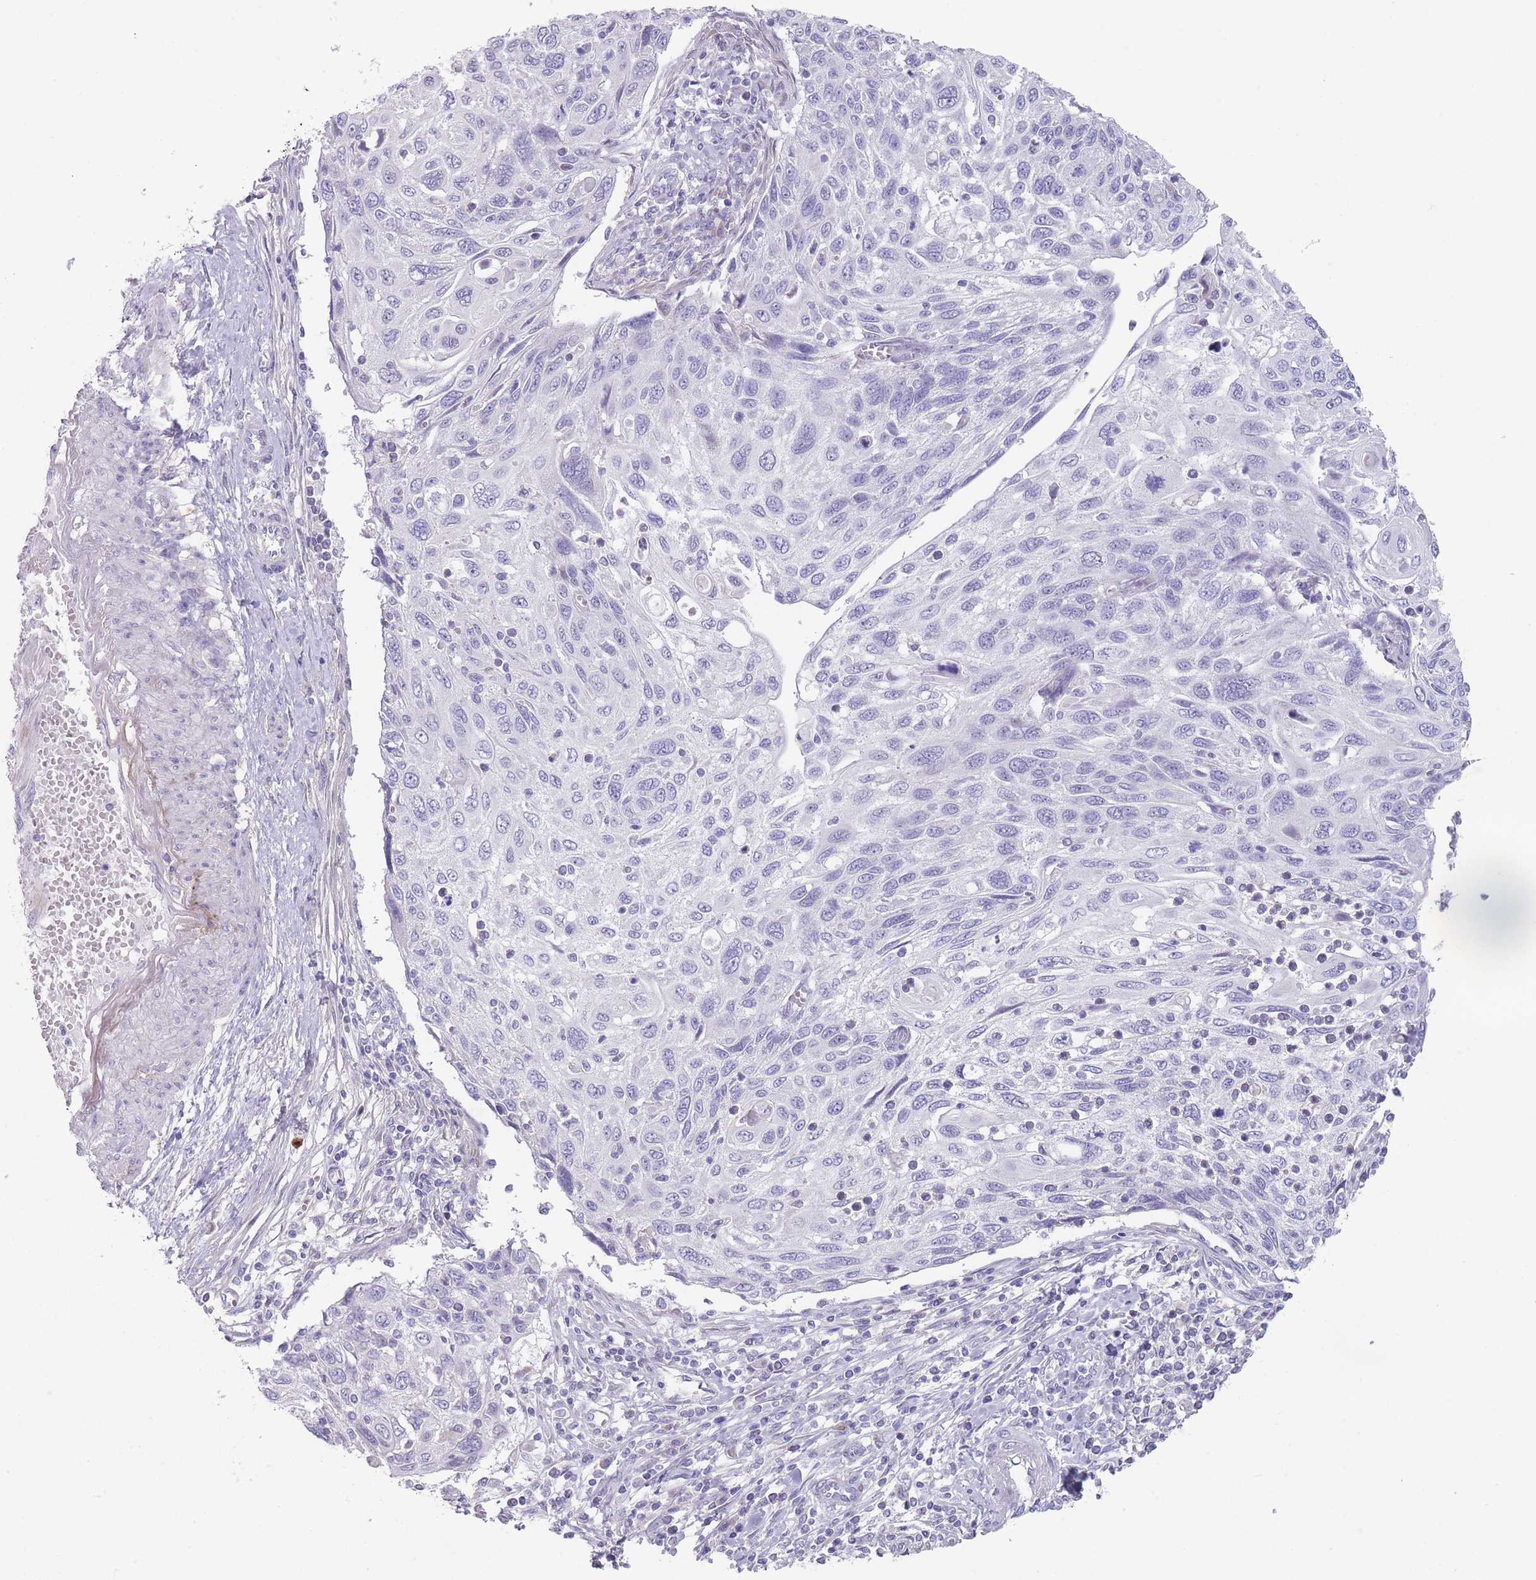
{"staining": {"intensity": "negative", "quantity": "none", "location": "none"}, "tissue": "cervical cancer", "cell_type": "Tumor cells", "image_type": "cancer", "snomed": [{"axis": "morphology", "description": "Squamous cell carcinoma, NOS"}, {"axis": "topography", "description": "Cervix"}], "caption": "This is an immunohistochemistry micrograph of human squamous cell carcinoma (cervical). There is no expression in tumor cells.", "gene": "PAIP2B", "patient": {"sex": "female", "age": 70}}